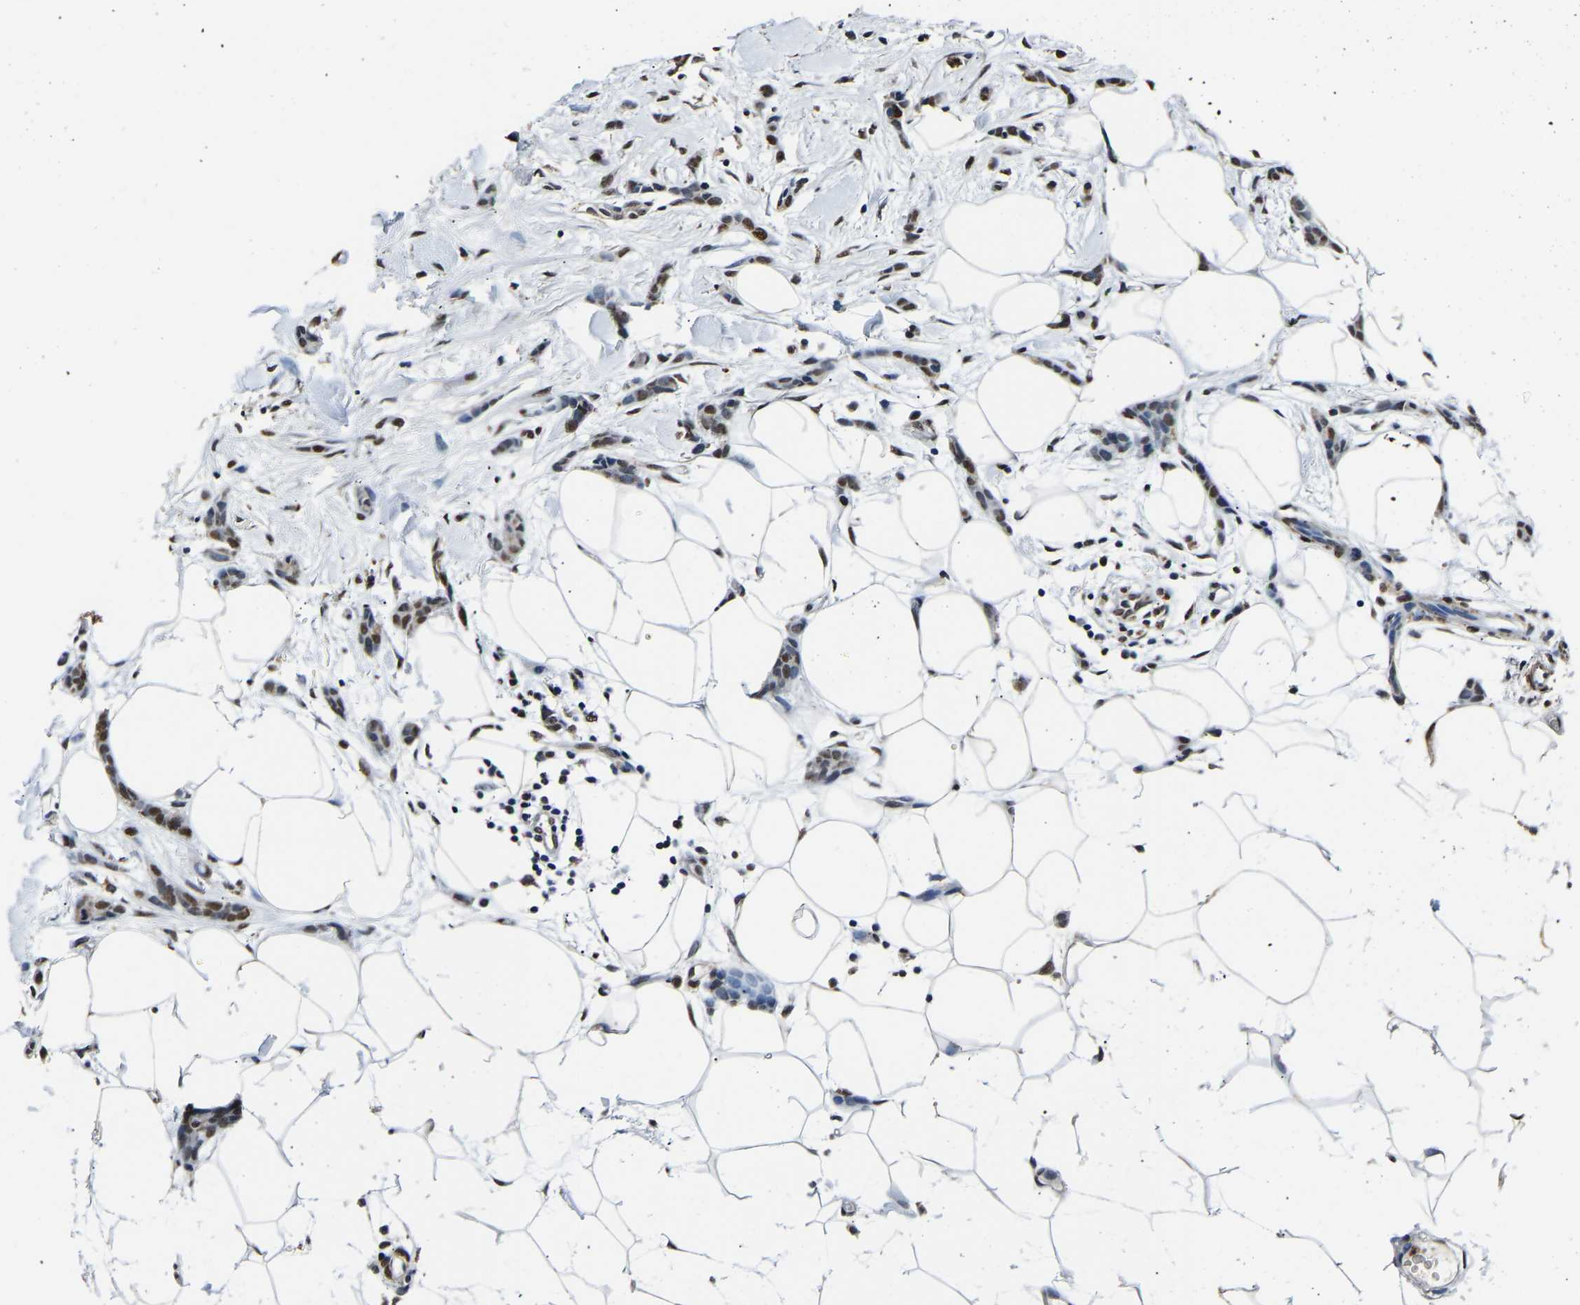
{"staining": {"intensity": "strong", "quantity": ">75%", "location": "nuclear"}, "tissue": "breast cancer", "cell_type": "Tumor cells", "image_type": "cancer", "snomed": [{"axis": "morphology", "description": "Lobular carcinoma"}, {"axis": "topography", "description": "Skin"}, {"axis": "topography", "description": "Breast"}], "caption": "Breast cancer stained with a protein marker shows strong staining in tumor cells.", "gene": "SAFB", "patient": {"sex": "female", "age": 46}}